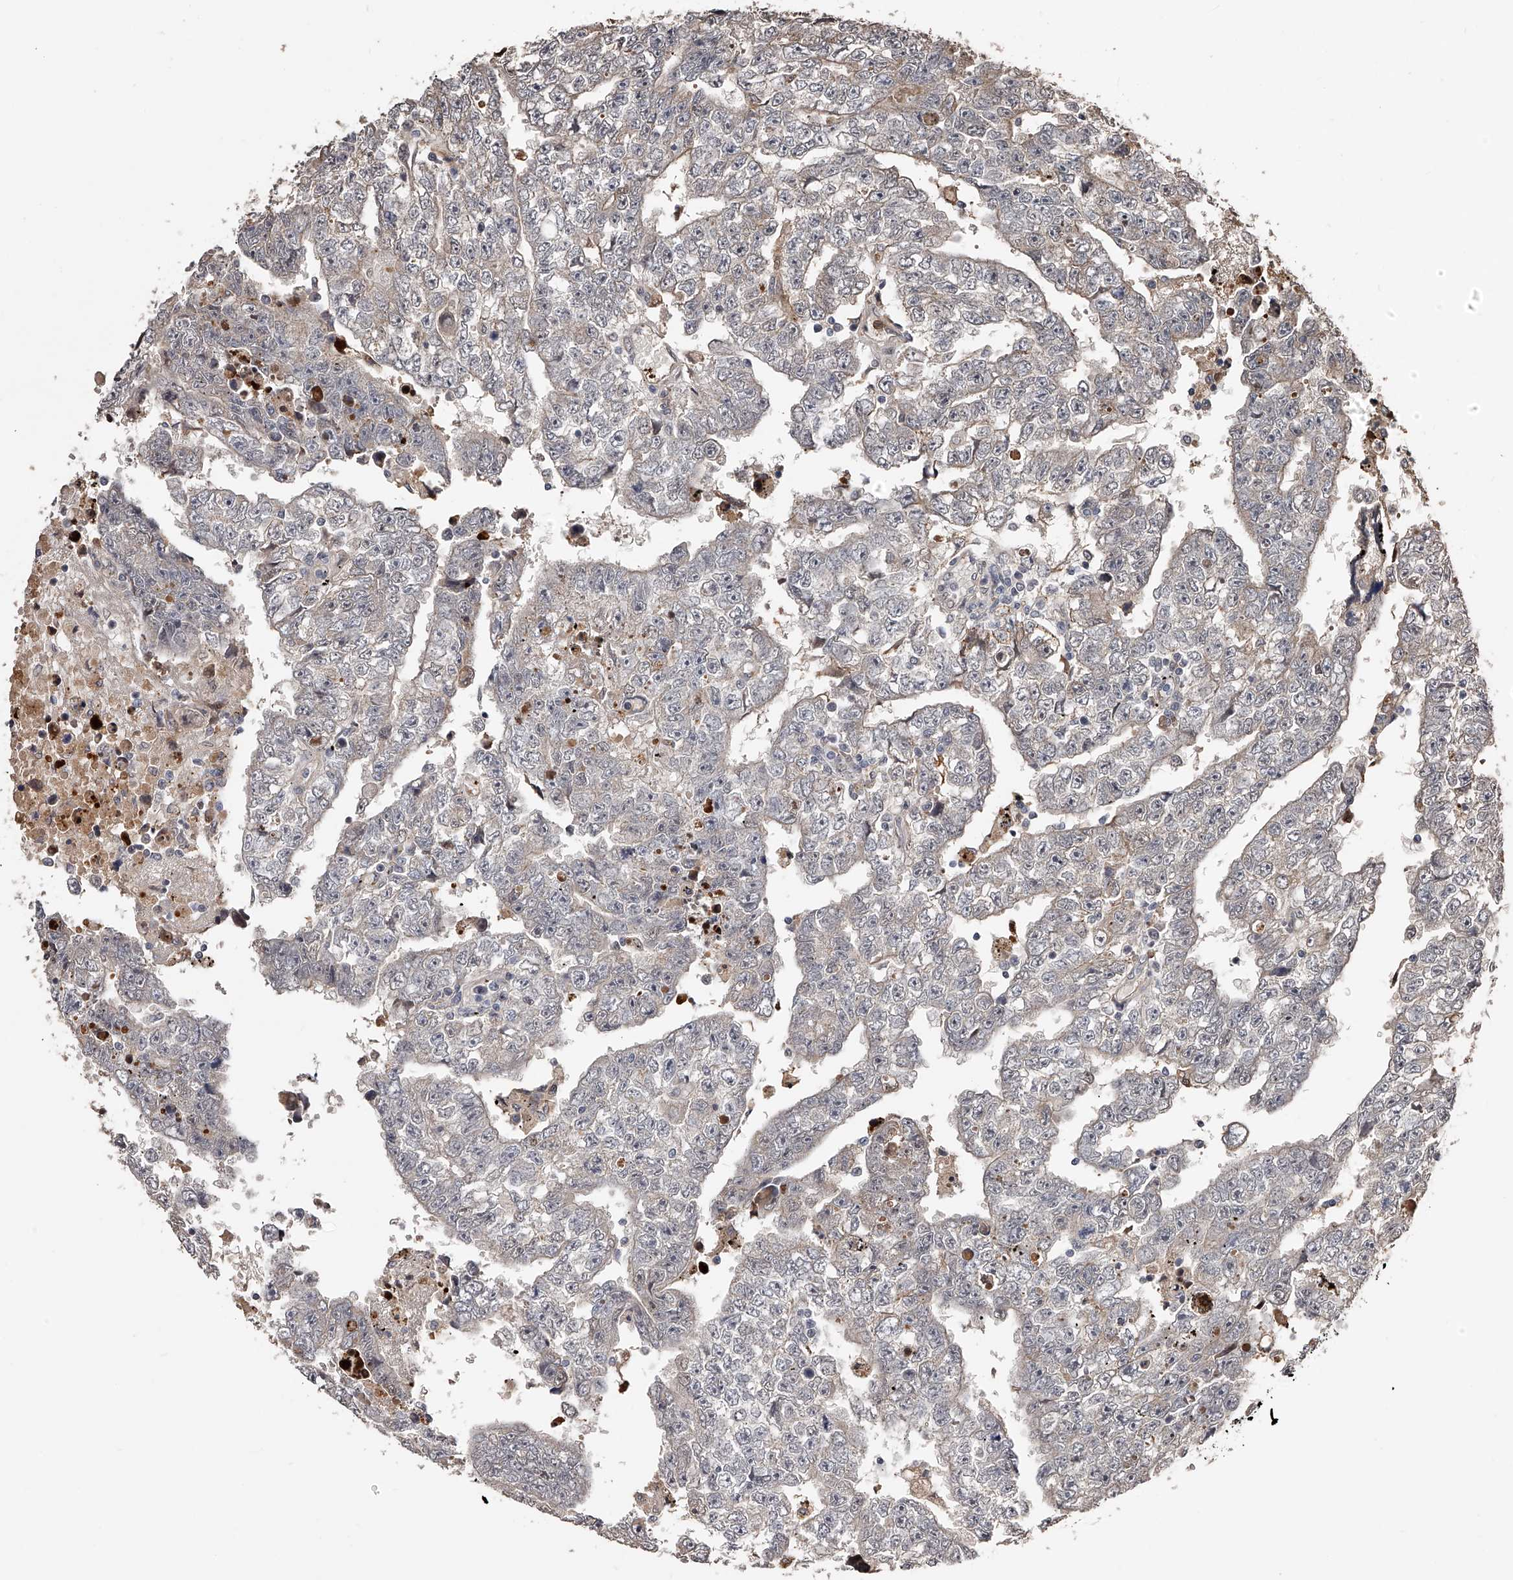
{"staining": {"intensity": "negative", "quantity": "none", "location": "none"}, "tissue": "testis cancer", "cell_type": "Tumor cells", "image_type": "cancer", "snomed": [{"axis": "morphology", "description": "Carcinoma, Embryonal, NOS"}, {"axis": "topography", "description": "Testis"}], "caption": "The micrograph demonstrates no significant staining in tumor cells of testis cancer.", "gene": "URGCP", "patient": {"sex": "male", "age": 25}}